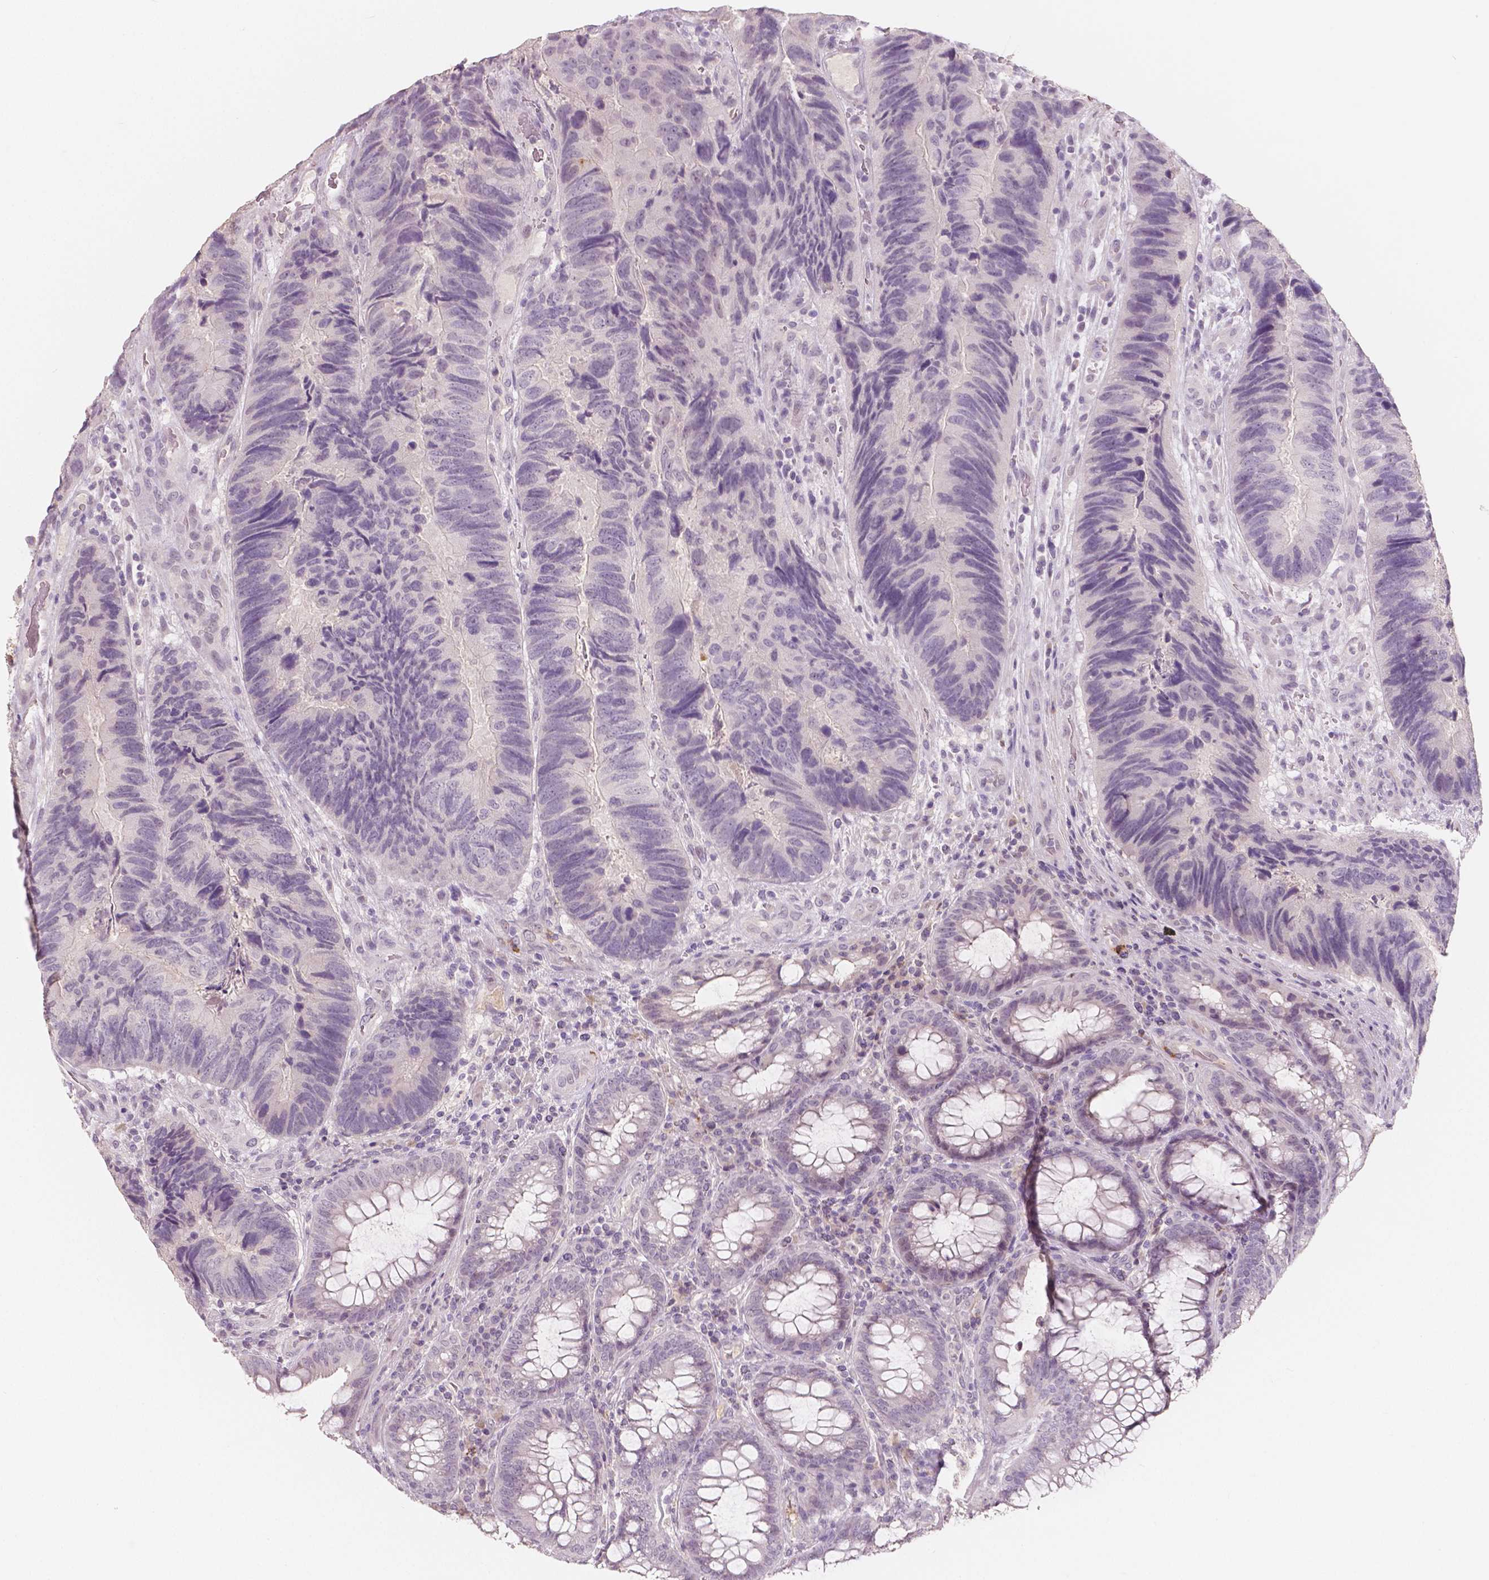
{"staining": {"intensity": "negative", "quantity": "none", "location": "none"}, "tissue": "colorectal cancer", "cell_type": "Tumor cells", "image_type": "cancer", "snomed": [{"axis": "morphology", "description": "Adenocarcinoma, NOS"}, {"axis": "topography", "description": "Colon"}], "caption": "This is a photomicrograph of immunohistochemistry staining of colorectal cancer (adenocarcinoma), which shows no expression in tumor cells.", "gene": "APOA4", "patient": {"sex": "female", "age": 67}}